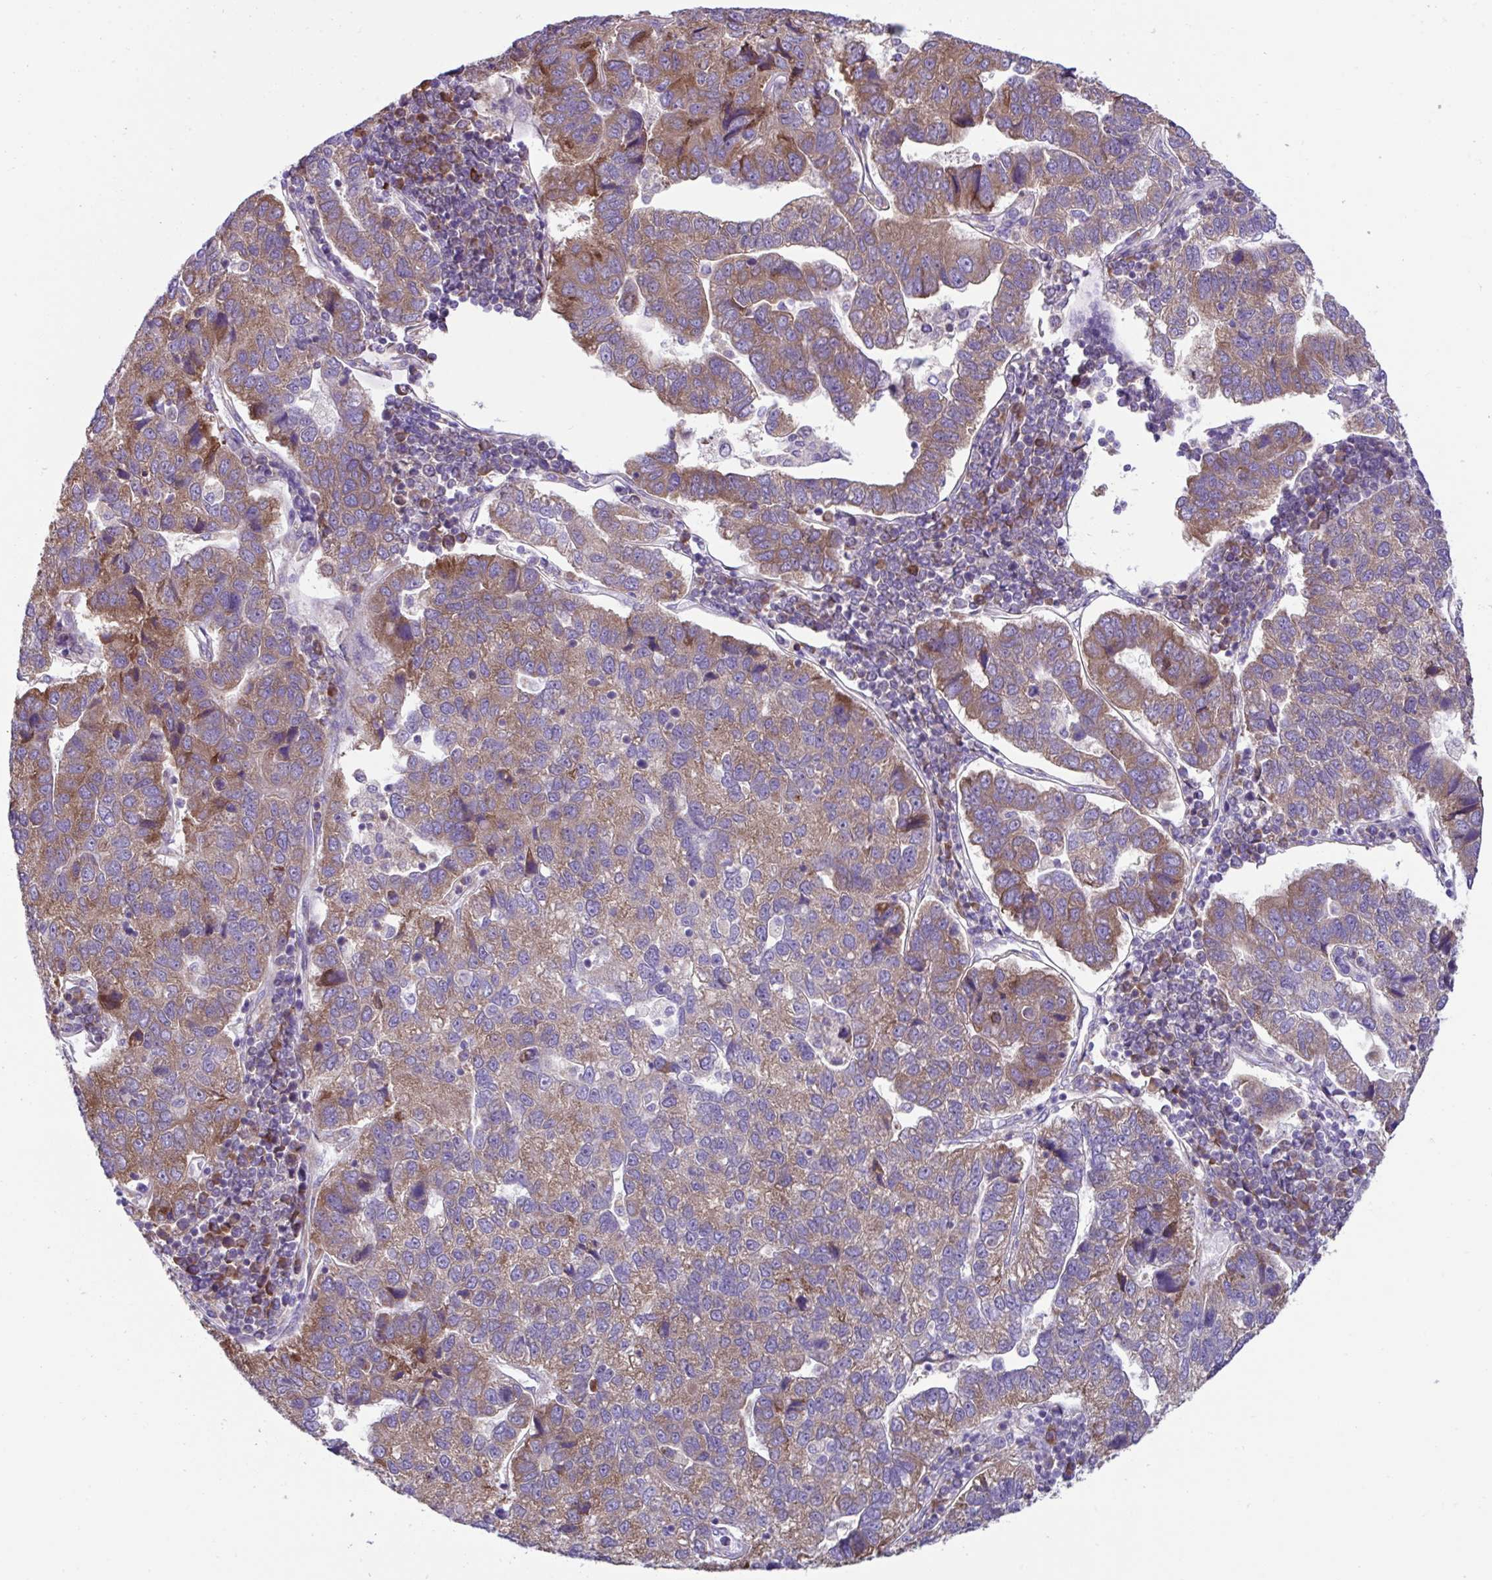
{"staining": {"intensity": "moderate", "quantity": ">75%", "location": "cytoplasmic/membranous"}, "tissue": "pancreatic cancer", "cell_type": "Tumor cells", "image_type": "cancer", "snomed": [{"axis": "morphology", "description": "Adenocarcinoma, NOS"}, {"axis": "topography", "description": "Pancreas"}], "caption": "Immunohistochemical staining of human adenocarcinoma (pancreatic) reveals medium levels of moderate cytoplasmic/membranous protein positivity in approximately >75% of tumor cells. (DAB (3,3'-diaminobenzidine) = brown stain, brightfield microscopy at high magnification).", "gene": "RPL7", "patient": {"sex": "female", "age": 61}}